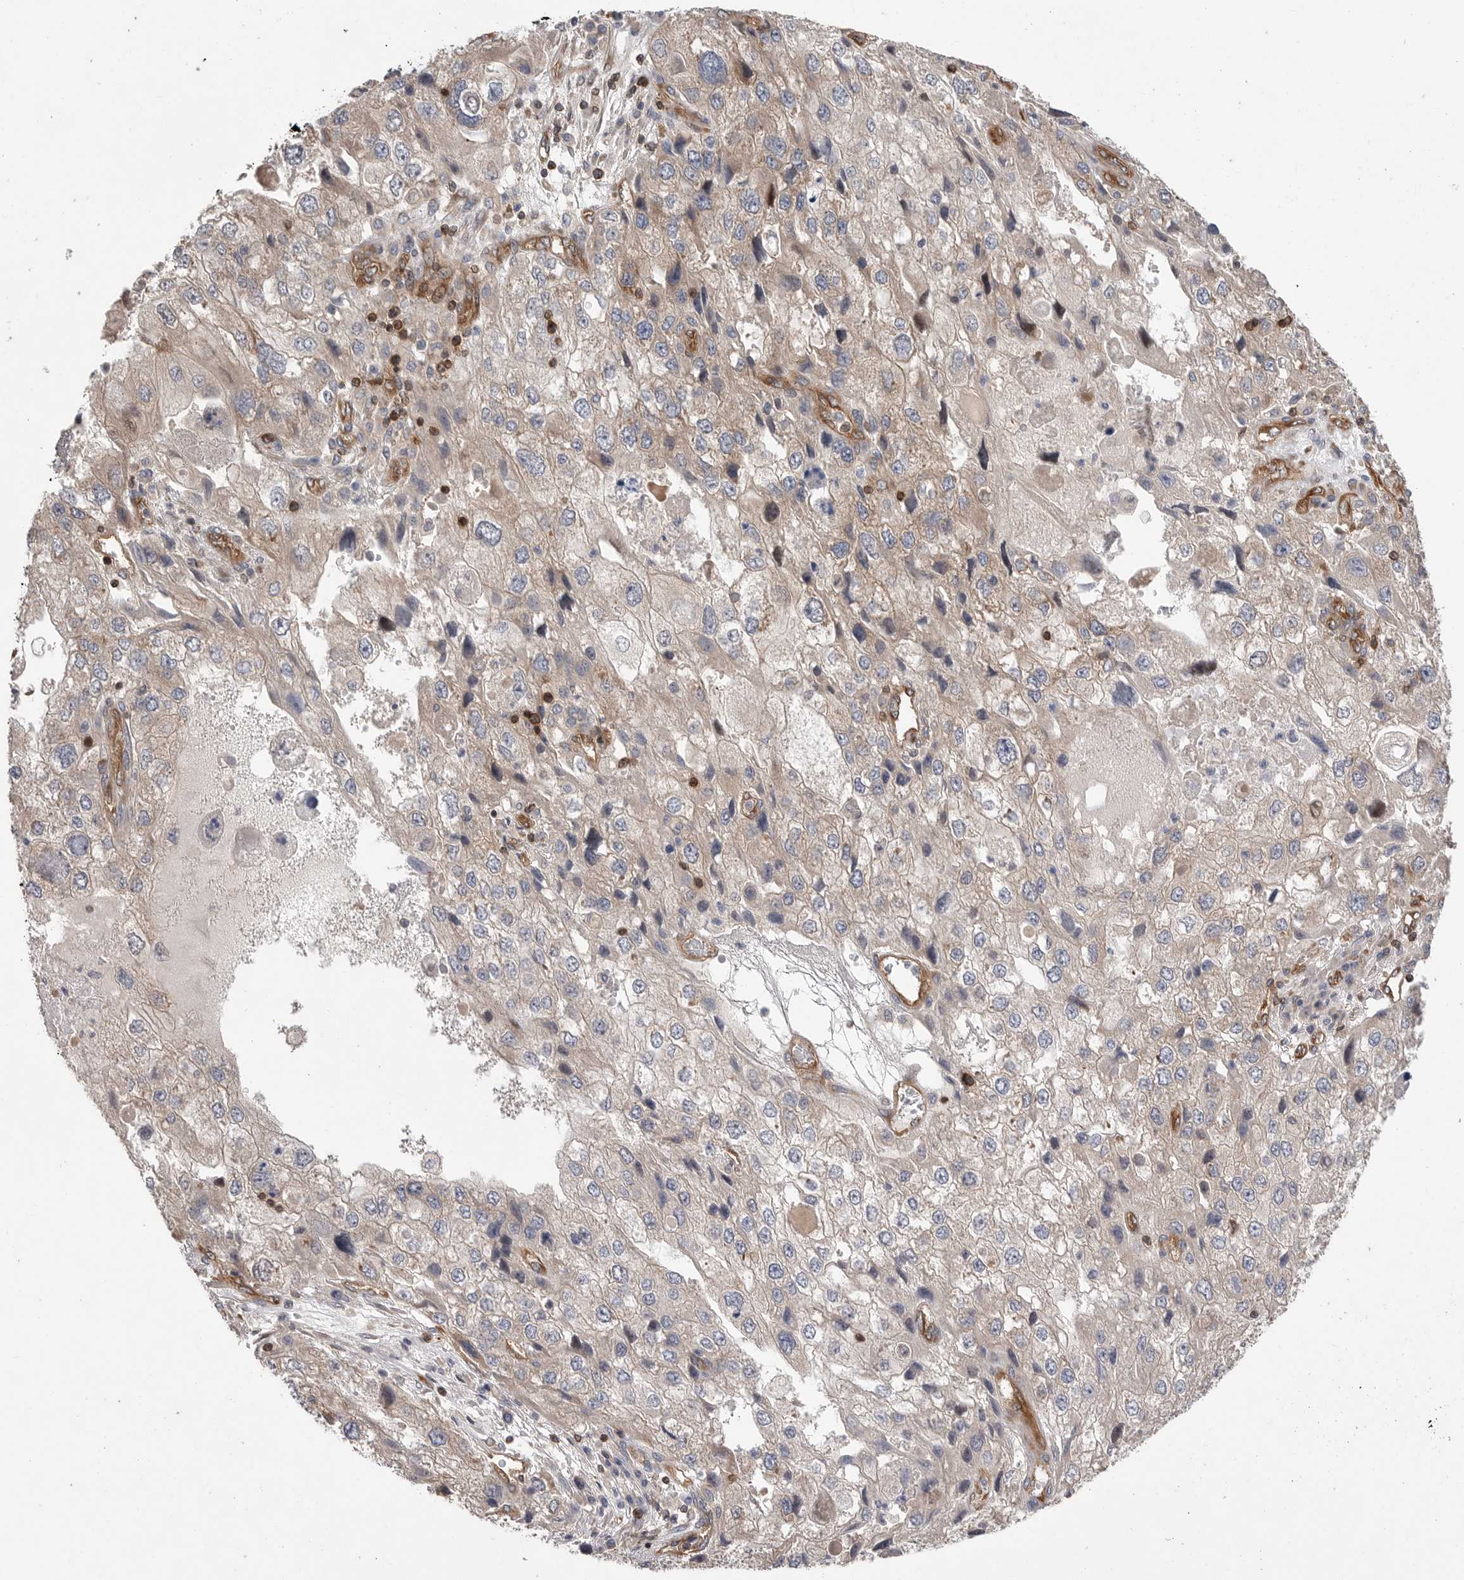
{"staining": {"intensity": "negative", "quantity": "none", "location": "none"}, "tissue": "endometrial cancer", "cell_type": "Tumor cells", "image_type": "cancer", "snomed": [{"axis": "morphology", "description": "Adenocarcinoma, NOS"}, {"axis": "topography", "description": "Endometrium"}], "caption": "The image displays no significant staining in tumor cells of endometrial cancer (adenocarcinoma).", "gene": "PRKCH", "patient": {"sex": "female", "age": 49}}